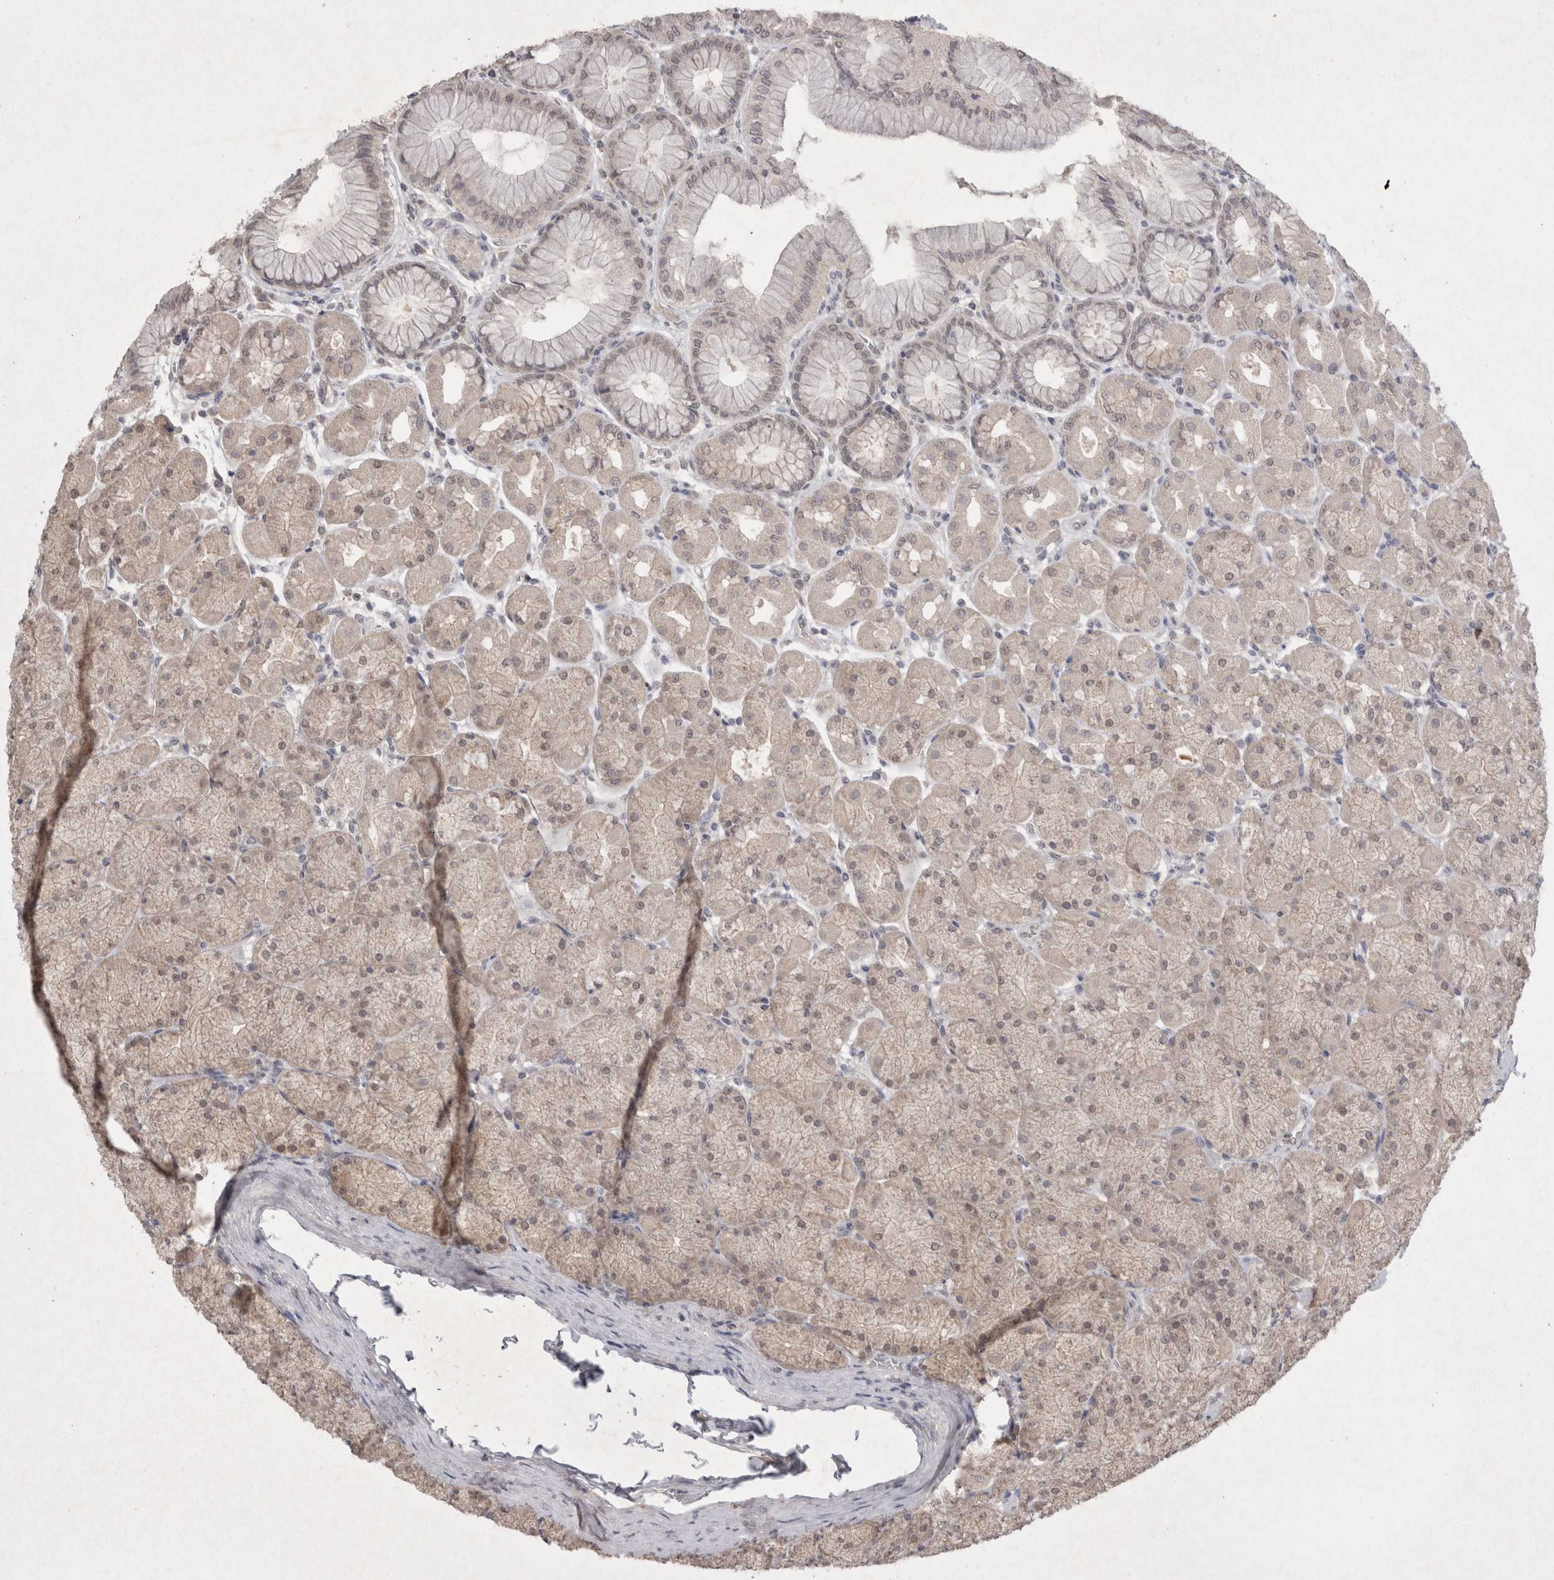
{"staining": {"intensity": "weak", "quantity": "25%-75%", "location": "cytoplasmic/membranous"}, "tissue": "stomach", "cell_type": "Glandular cells", "image_type": "normal", "snomed": [{"axis": "morphology", "description": "Normal tissue, NOS"}, {"axis": "topography", "description": "Stomach, upper"}], "caption": "This photomicrograph reveals IHC staining of normal stomach, with low weak cytoplasmic/membranous staining in approximately 25%-75% of glandular cells.", "gene": "LYVE1", "patient": {"sex": "female", "age": 56}}